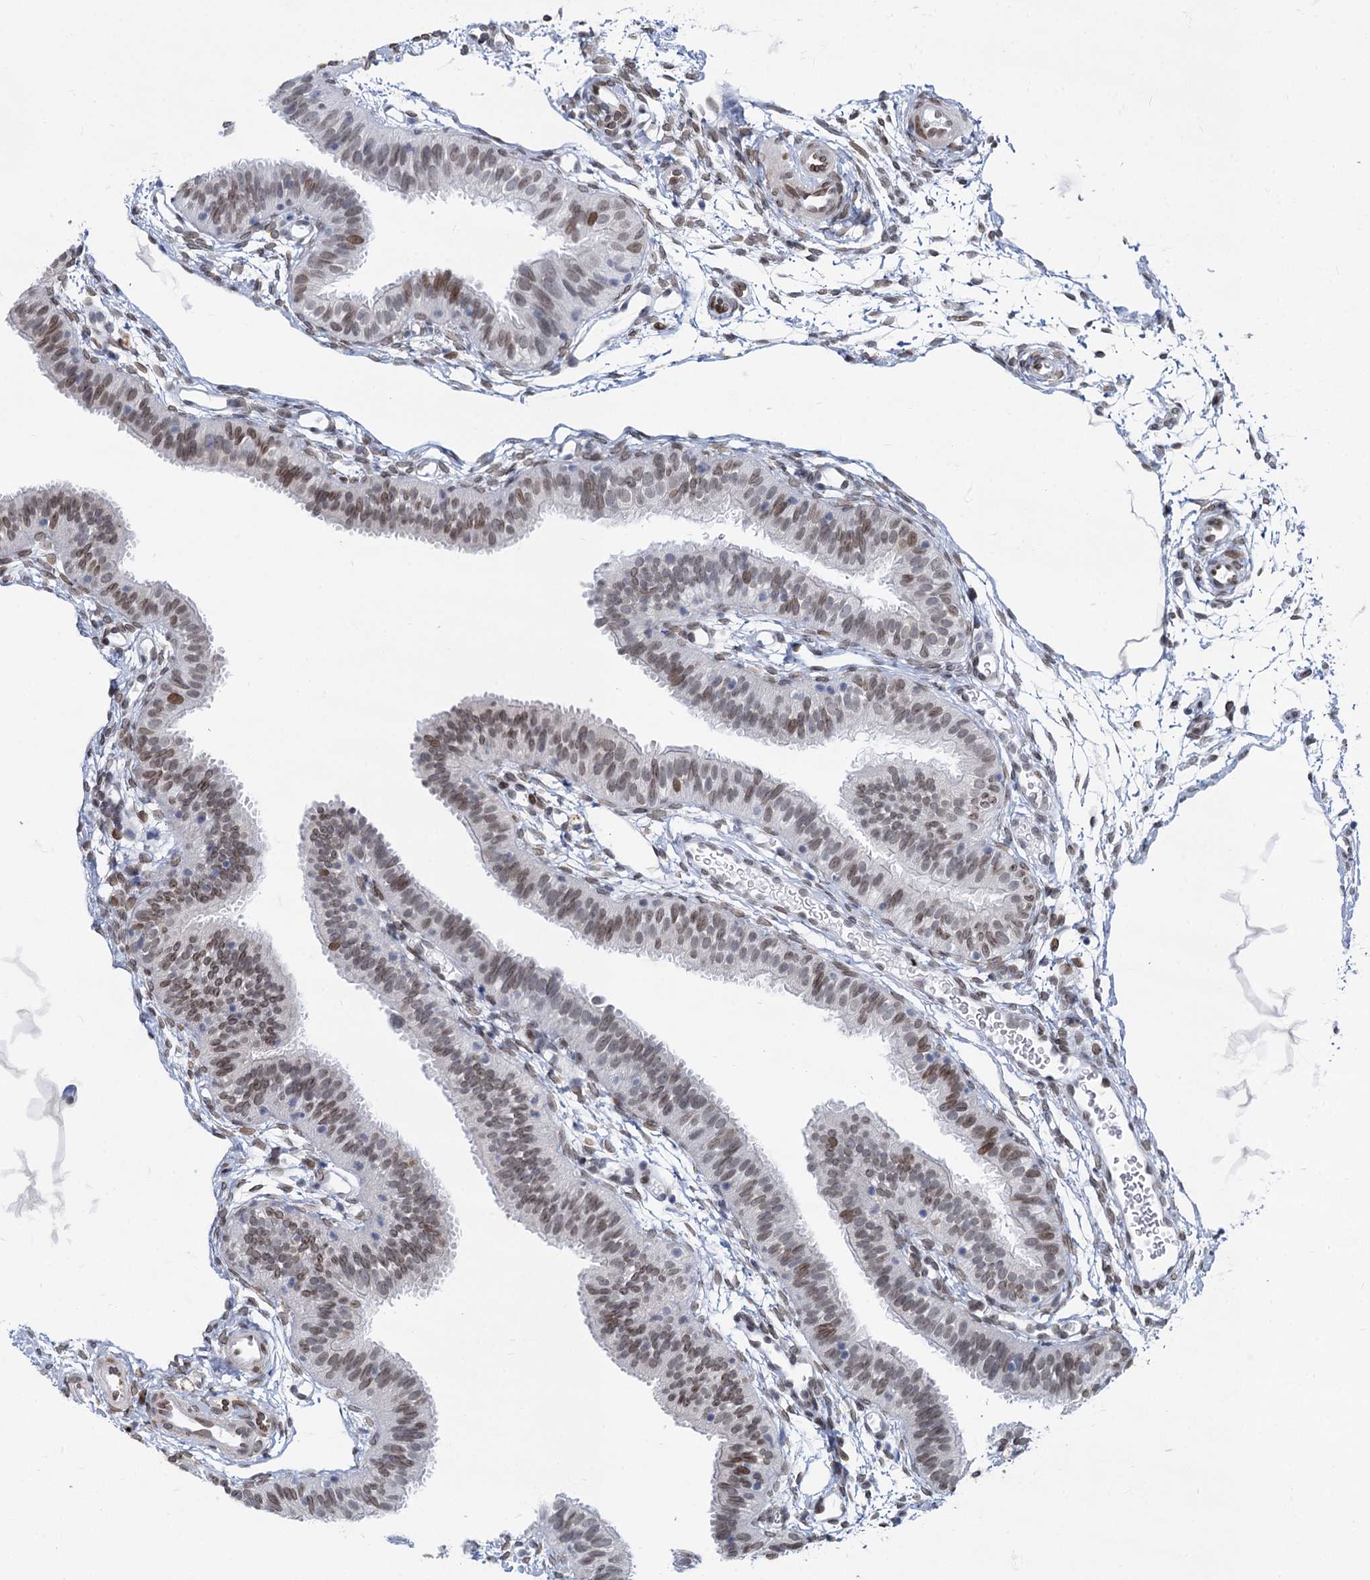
{"staining": {"intensity": "moderate", "quantity": ">75%", "location": "nuclear"}, "tissue": "fallopian tube", "cell_type": "Glandular cells", "image_type": "normal", "snomed": [{"axis": "morphology", "description": "Normal tissue, NOS"}, {"axis": "topography", "description": "Fallopian tube"}], "caption": "IHC staining of benign fallopian tube, which shows medium levels of moderate nuclear positivity in approximately >75% of glandular cells indicating moderate nuclear protein expression. The staining was performed using DAB (3,3'-diaminobenzidine) (brown) for protein detection and nuclei were counterstained in hematoxylin (blue).", "gene": "PRSS35", "patient": {"sex": "female", "age": 35}}